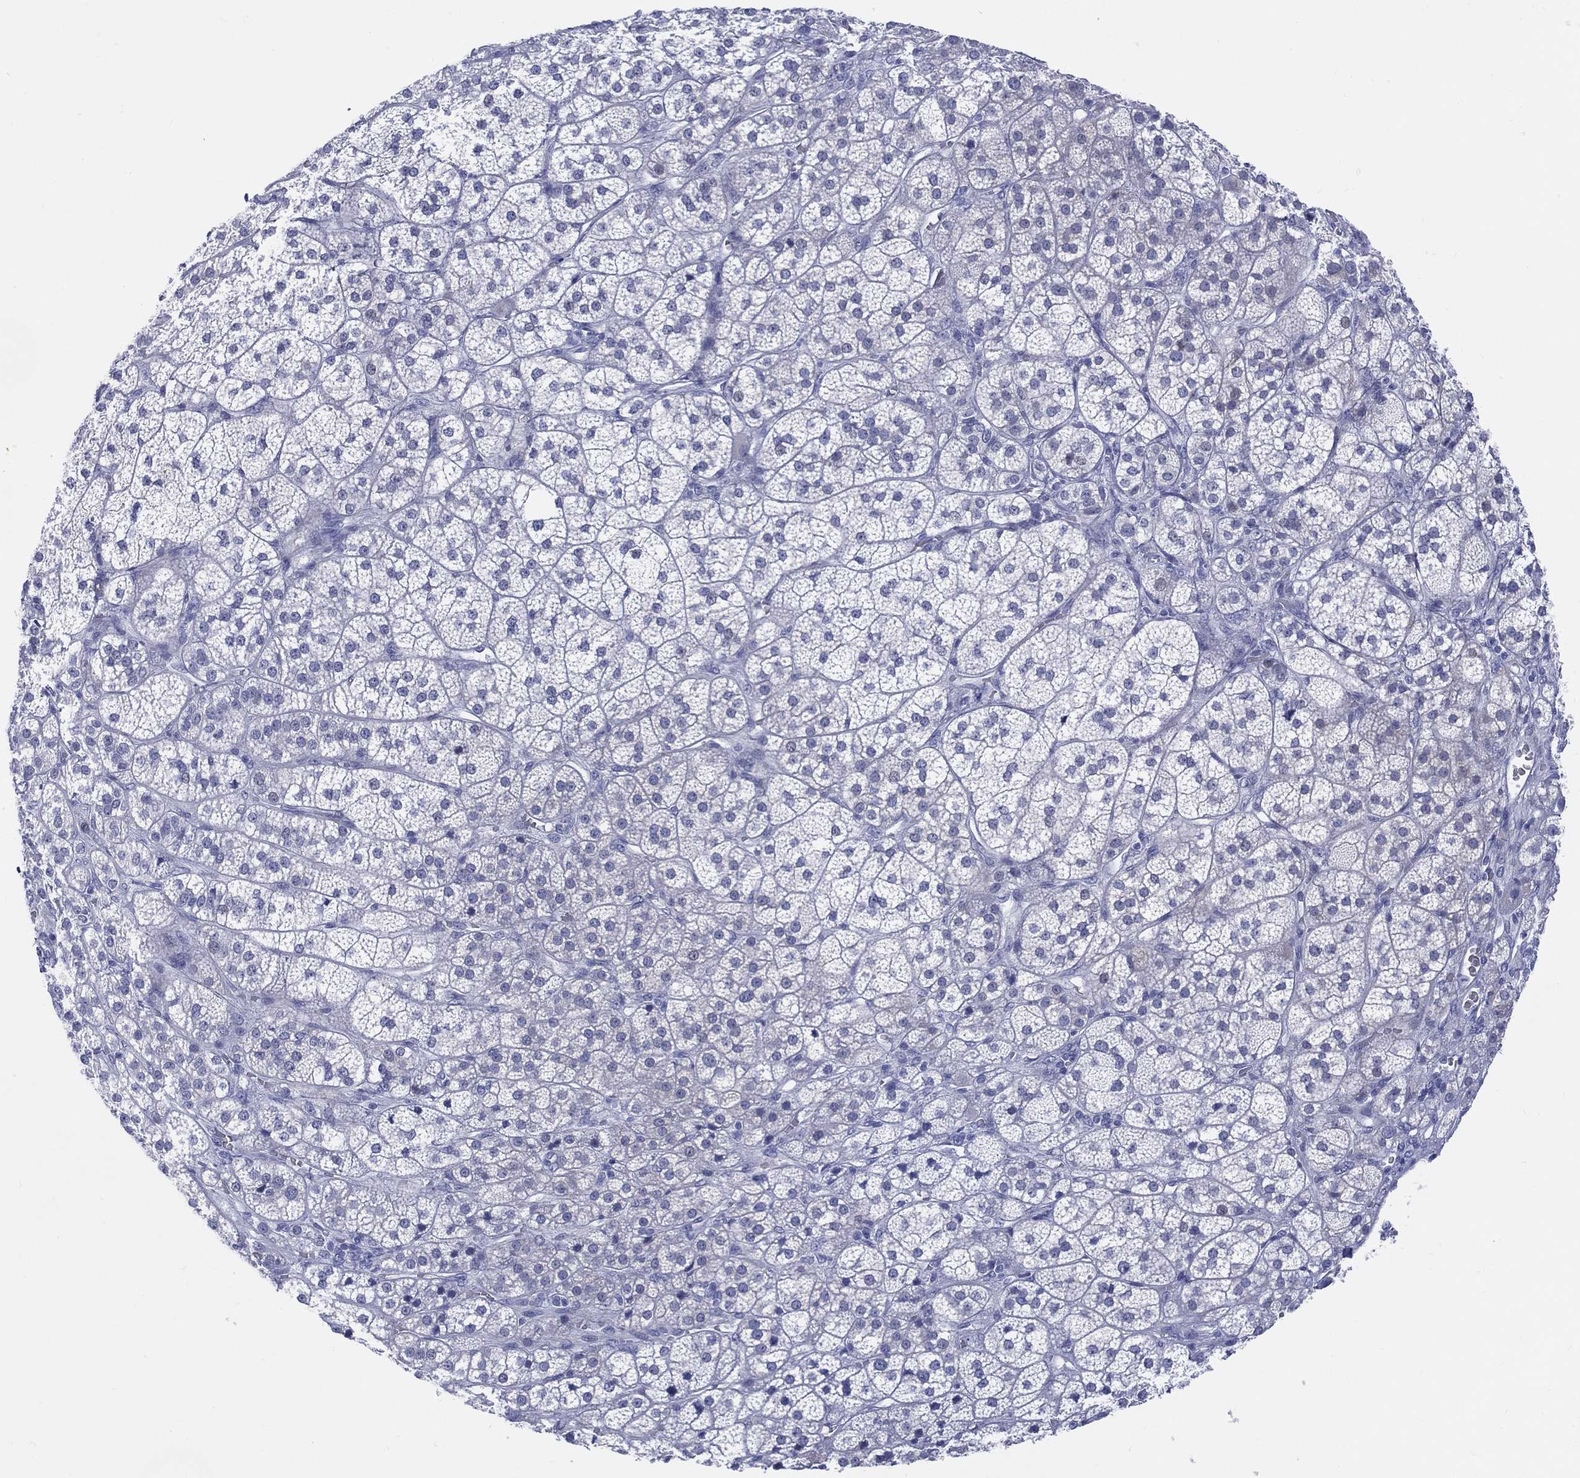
{"staining": {"intensity": "negative", "quantity": "none", "location": "none"}, "tissue": "adrenal gland", "cell_type": "Glandular cells", "image_type": "normal", "snomed": [{"axis": "morphology", "description": "Normal tissue, NOS"}, {"axis": "topography", "description": "Adrenal gland"}], "caption": "The histopathology image displays no significant positivity in glandular cells of adrenal gland.", "gene": "ENSG00000285953", "patient": {"sex": "female", "age": 60}}